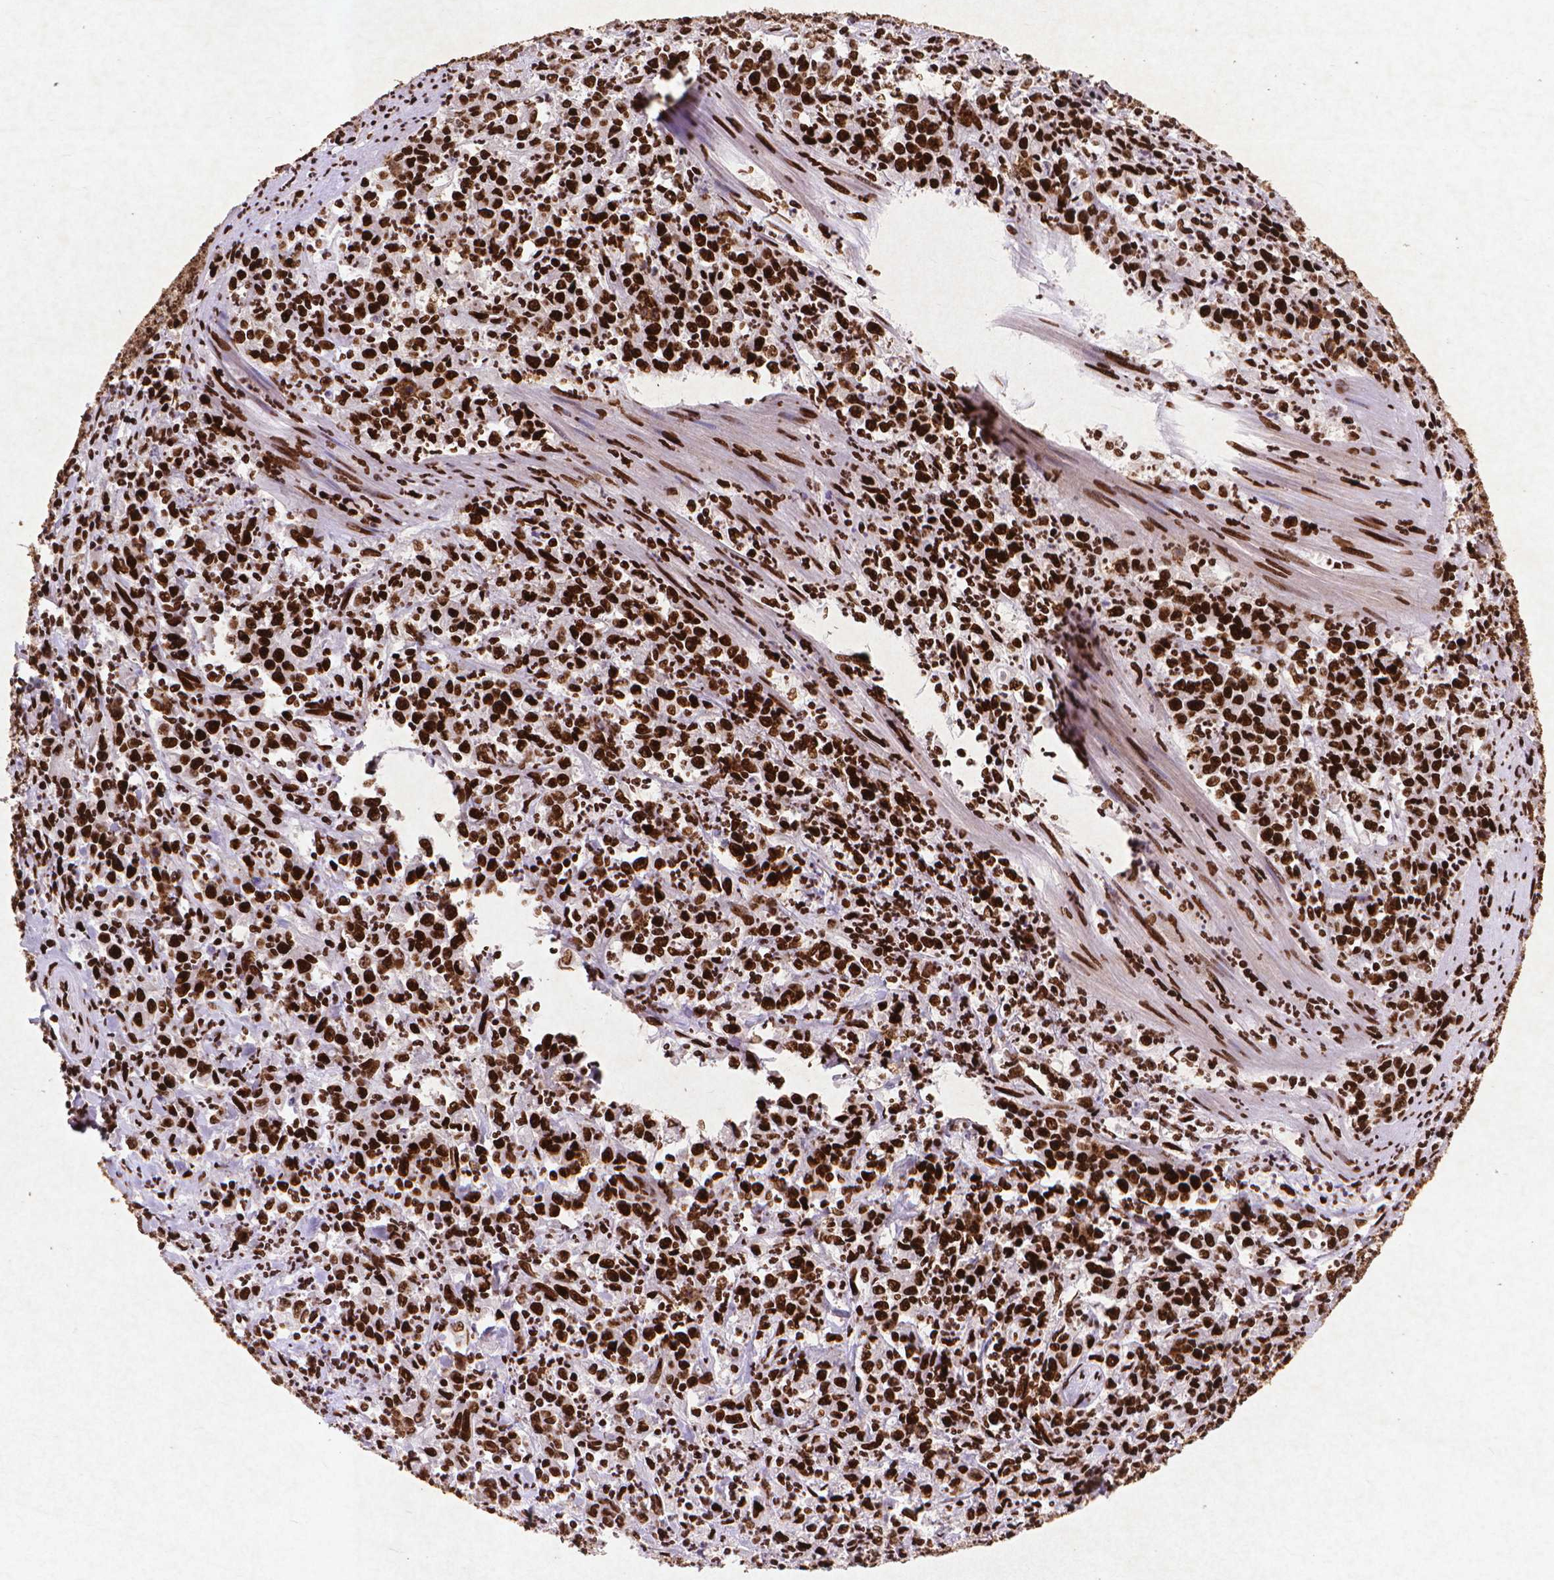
{"staining": {"intensity": "strong", "quantity": ">75%", "location": "nuclear"}, "tissue": "stomach cancer", "cell_type": "Tumor cells", "image_type": "cancer", "snomed": [{"axis": "morphology", "description": "Adenocarcinoma, NOS"}, {"axis": "topography", "description": "Stomach, lower"}], "caption": "Adenocarcinoma (stomach) tissue exhibits strong nuclear staining in about >75% of tumor cells", "gene": "CITED2", "patient": {"sex": "female", "age": 71}}